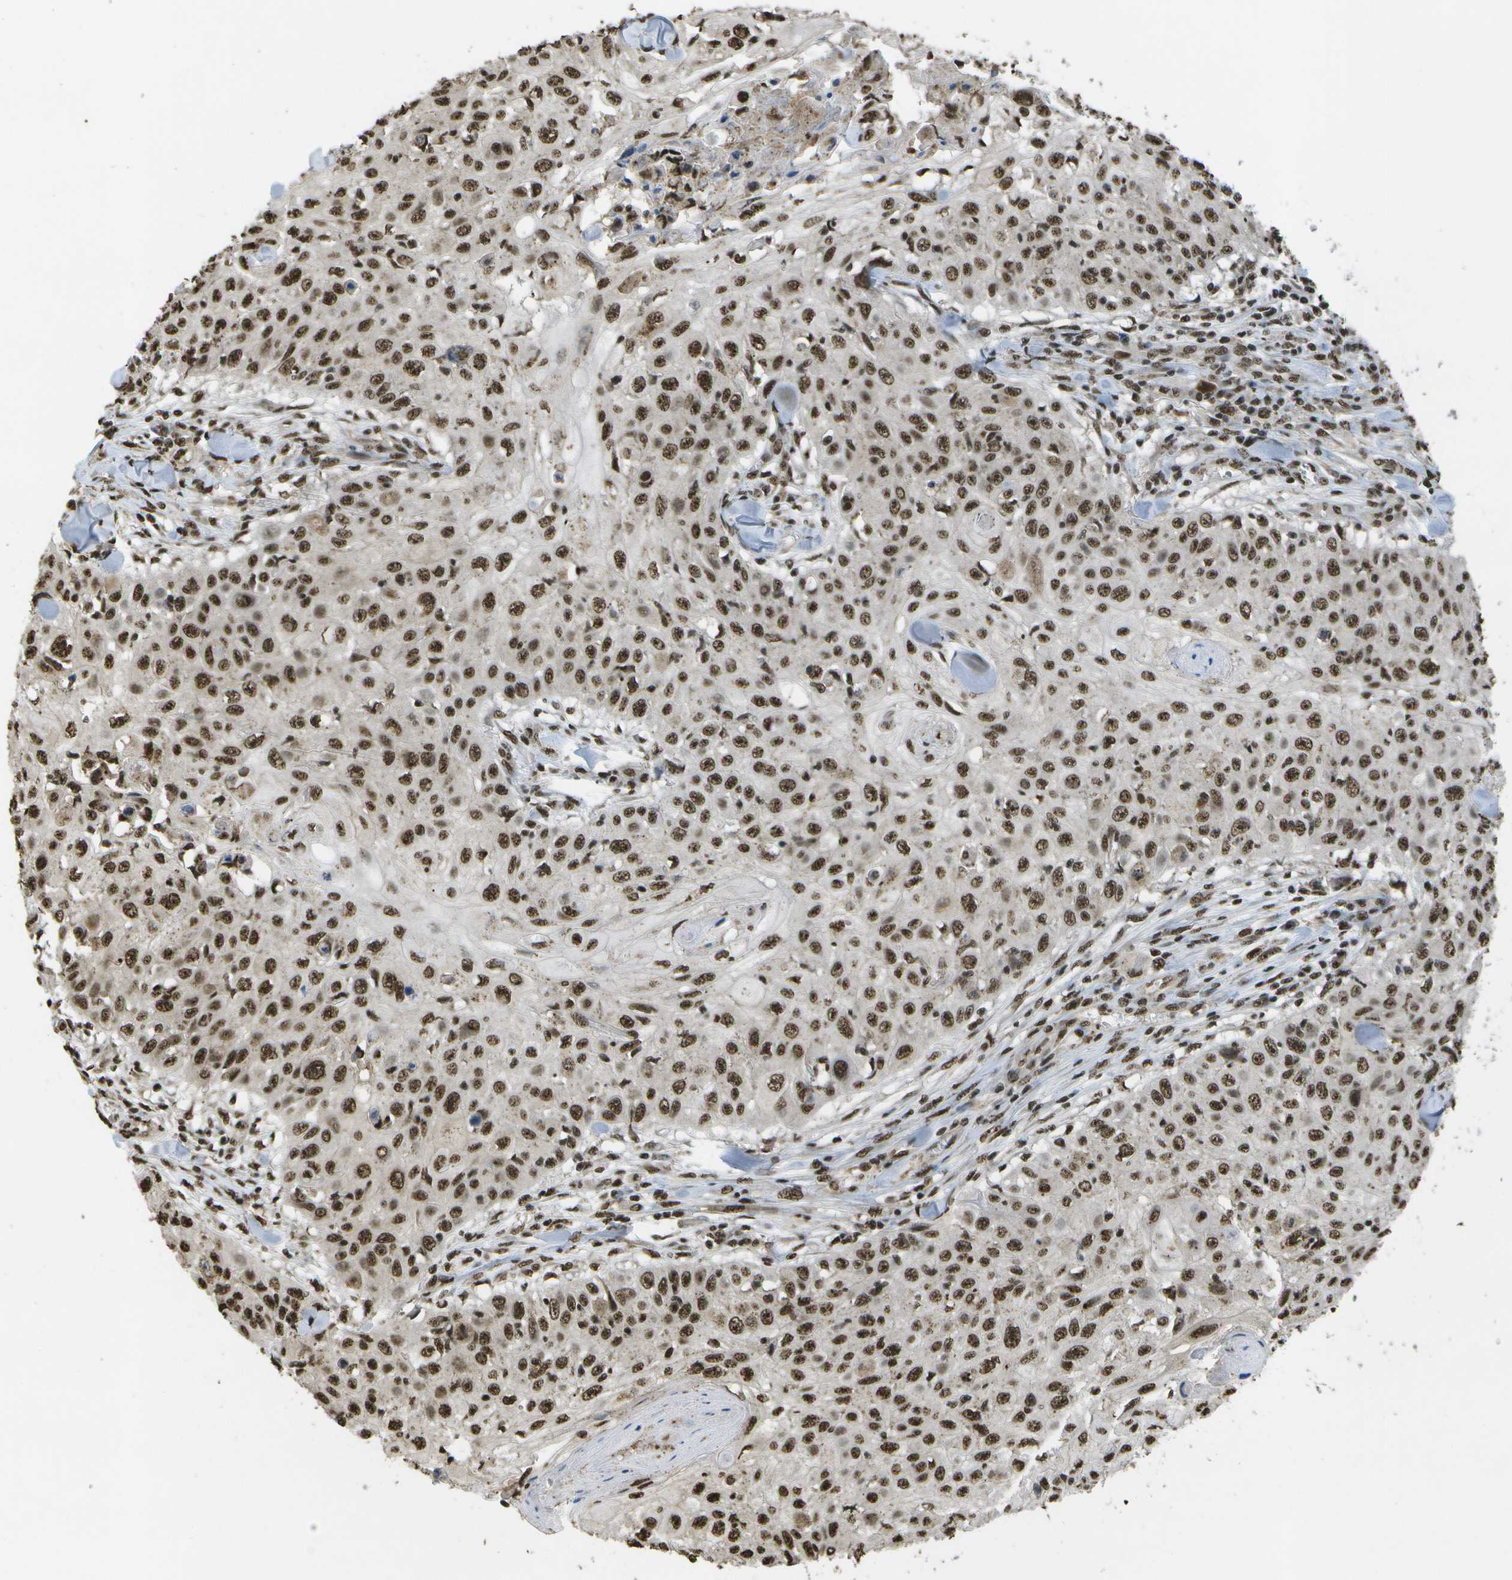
{"staining": {"intensity": "strong", "quantity": ">75%", "location": "nuclear"}, "tissue": "skin cancer", "cell_type": "Tumor cells", "image_type": "cancer", "snomed": [{"axis": "morphology", "description": "Squamous cell carcinoma, NOS"}, {"axis": "topography", "description": "Skin"}], "caption": "Skin cancer was stained to show a protein in brown. There is high levels of strong nuclear expression in about >75% of tumor cells.", "gene": "SPEN", "patient": {"sex": "male", "age": 86}}